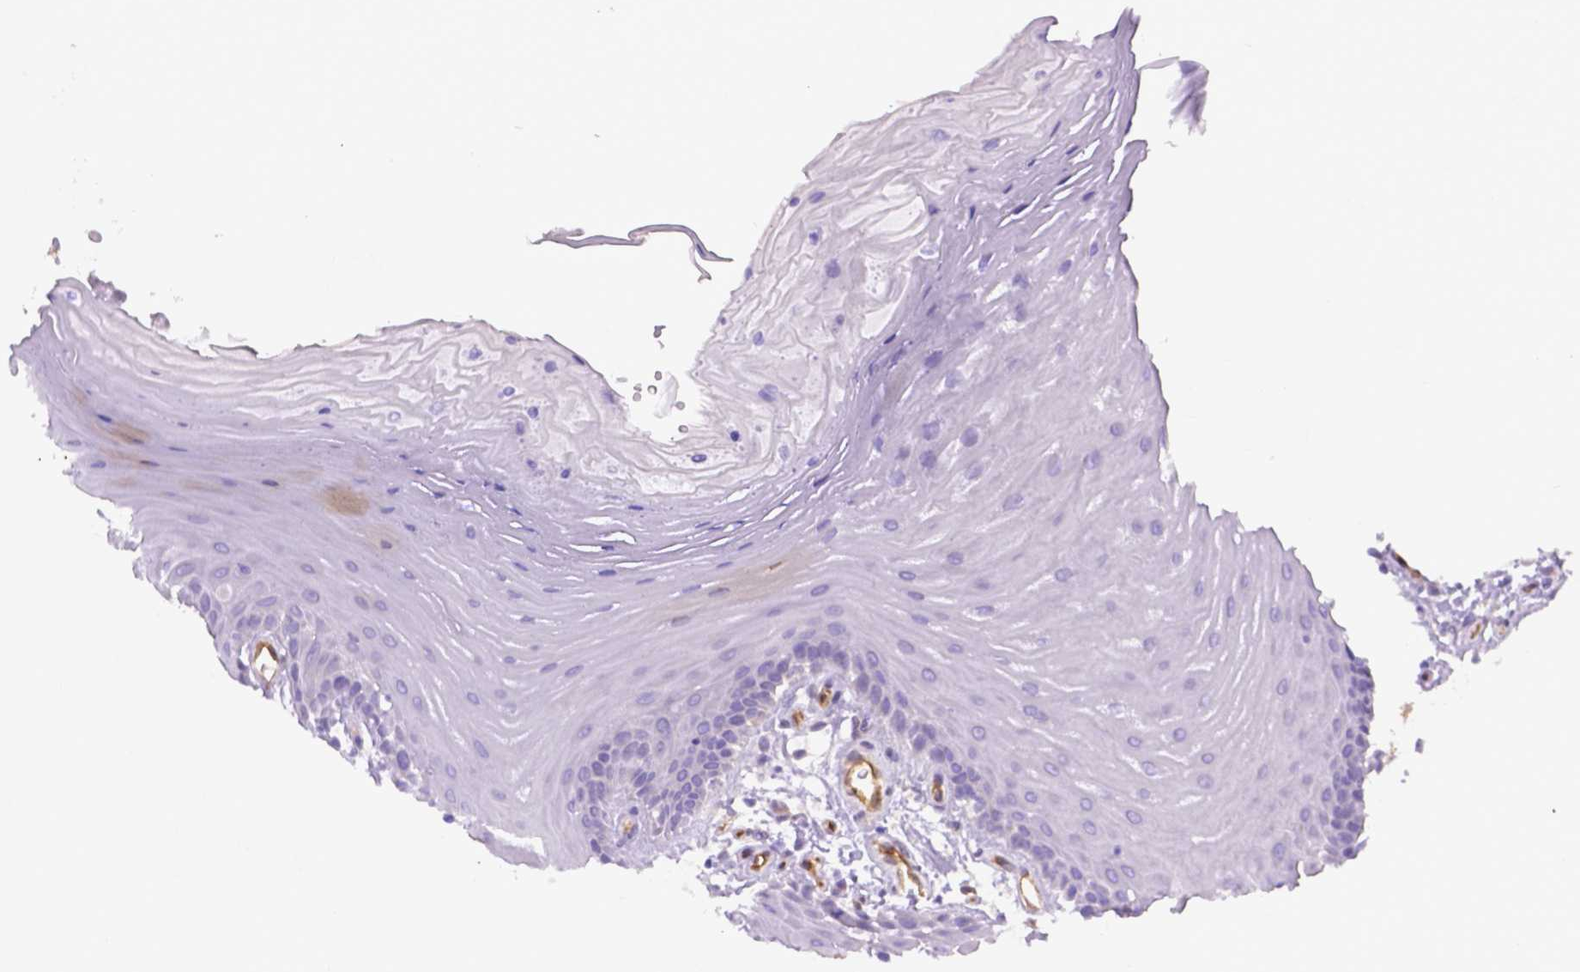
{"staining": {"intensity": "negative", "quantity": "none", "location": "none"}, "tissue": "oral mucosa", "cell_type": "Squamous epithelial cells", "image_type": "normal", "snomed": [{"axis": "morphology", "description": "Normal tissue, NOS"}, {"axis": "morphology", "description": "Normal morphology"}, {"axis": "topography", "description": "Oral tissue"}], "caption": "This is an immunohistochemistry (IHC) photomicrograph of normal oral mucosa. There is no expression in squamous epithelial cells.", "gene": "CLIC4", "patient": {"sex": "female", "age": 76}}